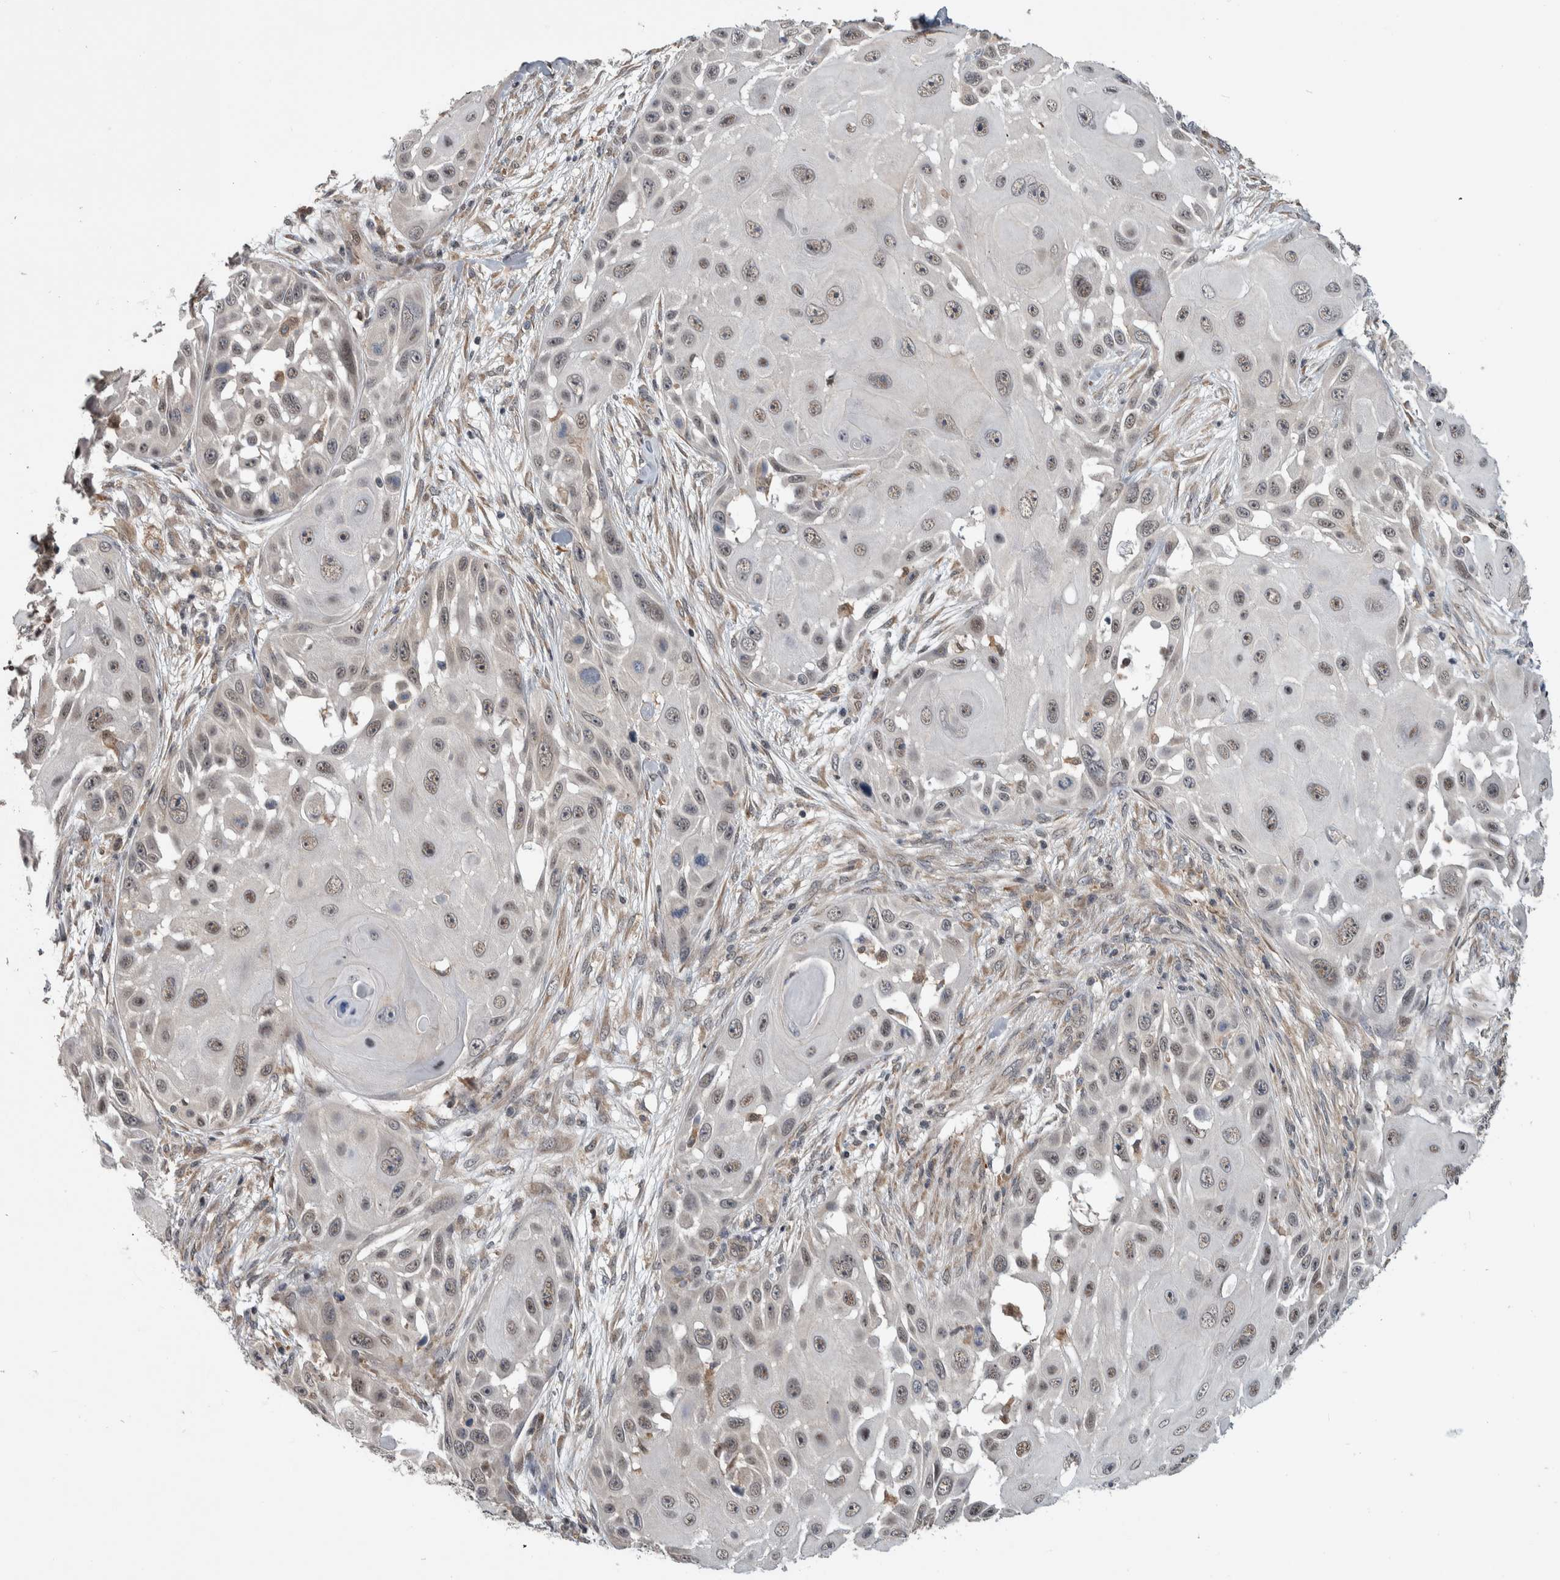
{"staining": {"intensity": "weak", "quantity": ">75%", "location": "nuclear"}, "tissue": "skin cancer", "cell_type": "Tumor cells", "image_type": "cancer", "snomed": [{"axis": "morphology", "description": "Squamous cell carcinoma, NOS"}, {"axis": "topography", "description": "Skin"}], "caption": "Immunohistochemical staining of human skin cancer demonstrates weak nuclear protein expression in approximately >75% of tumor cells. Using DAB (3,3'-diaminobenzidine) (brown) and hematoxylin (blue) stains, captured at high magnification using brightfield microscopy.", "gene": "PRDM4", "patient": {"sex": "female", "age": 44}}